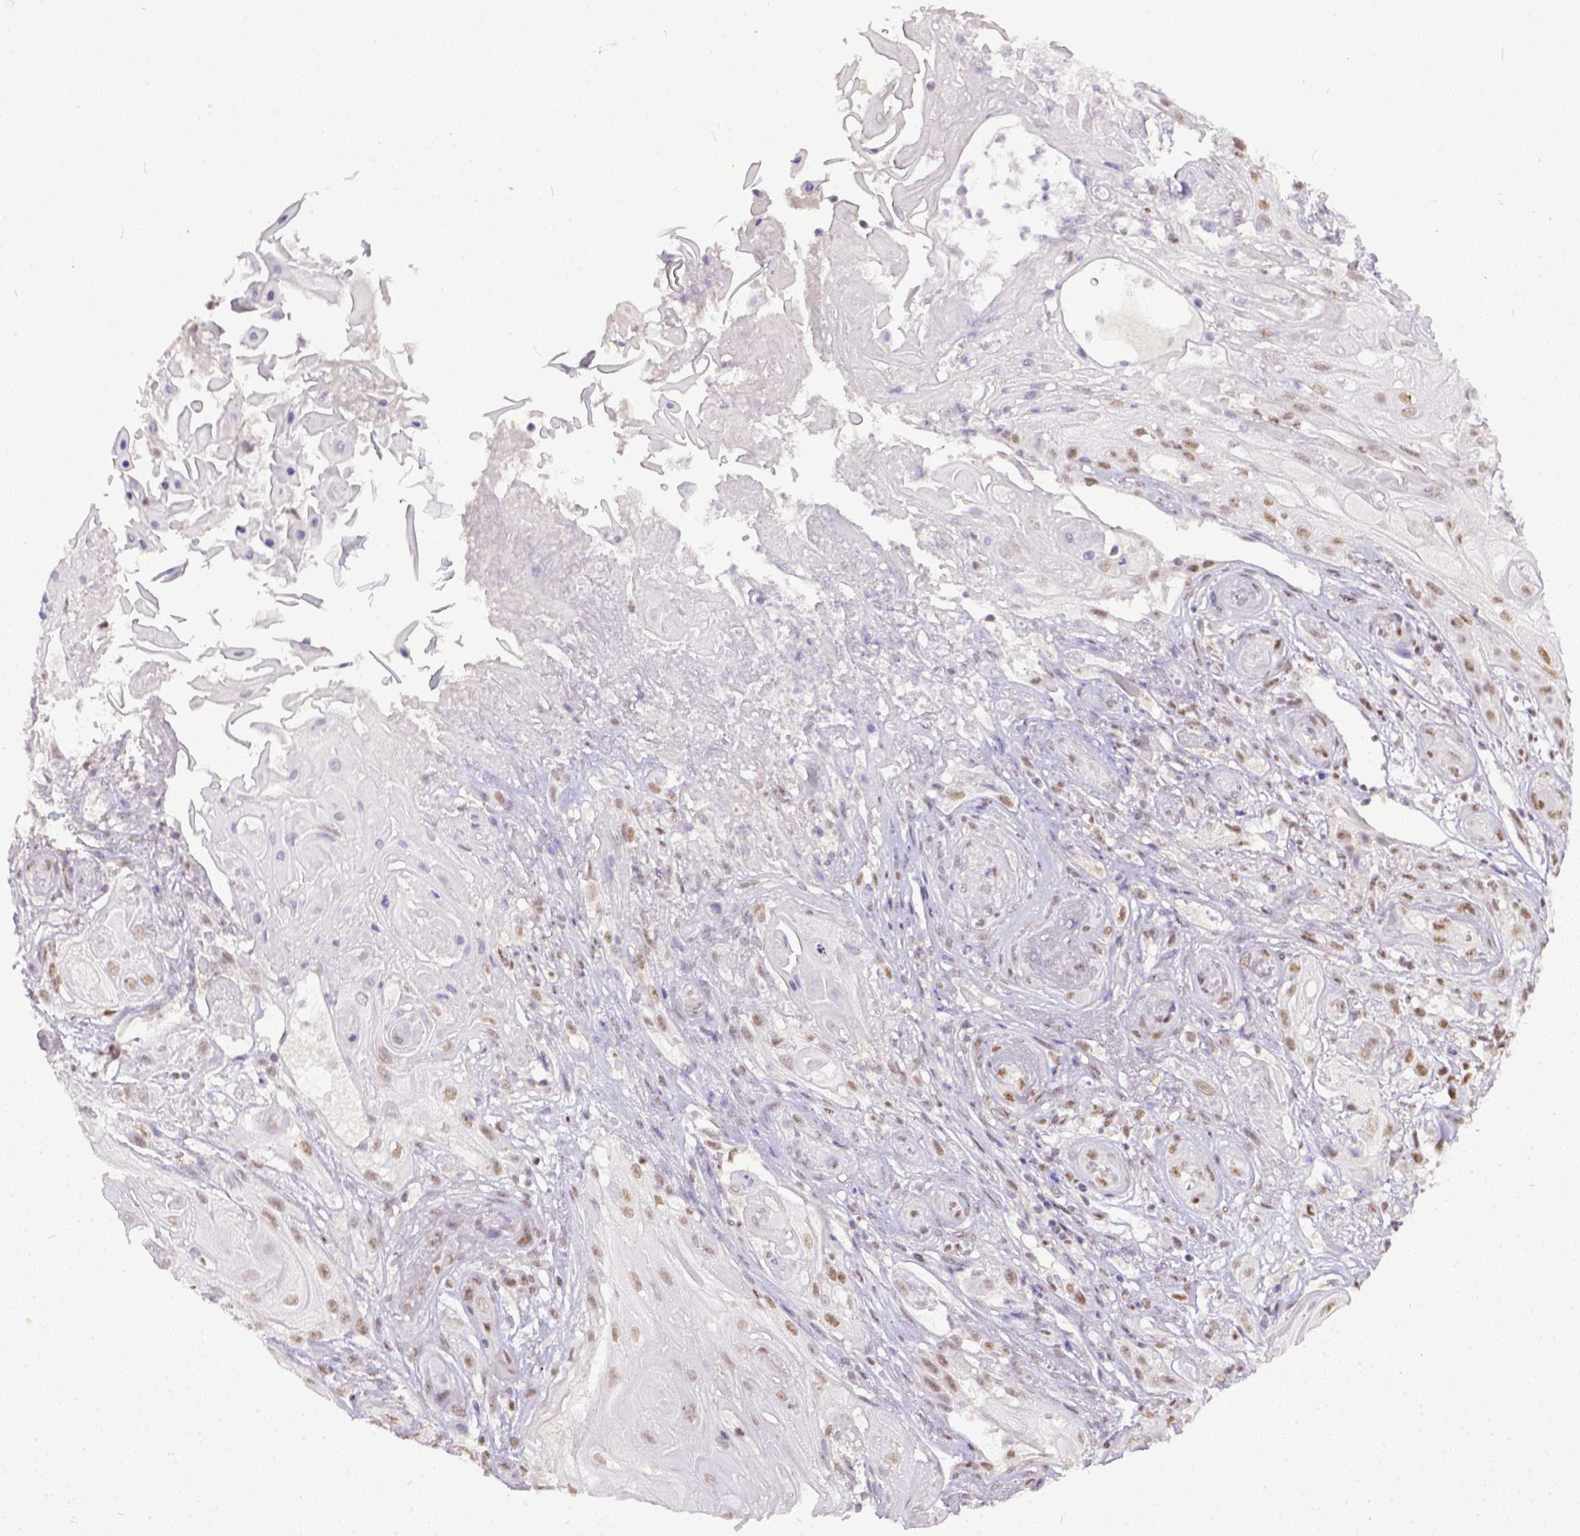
{"staining": {"intensity": "weak", "quantity": ">75%", "location": "nuclear"}, "tissue": "skin cancer", "cell_type": "Tumor cells", "image_type": "cancer", "snomed": [{"axis": "morphology", "description": "Squamous cell carcinoma, NOS"}, {"axis": "topography", "description": "Skin"}], "caption": "Protein expression analysis of skin cancer (squamous cell carcinoma) reveals weak nuclear expression in approximately >75% of tumor cells.", "gene": "ERCC1", "patient": {"sex": "male", "age": 62}}